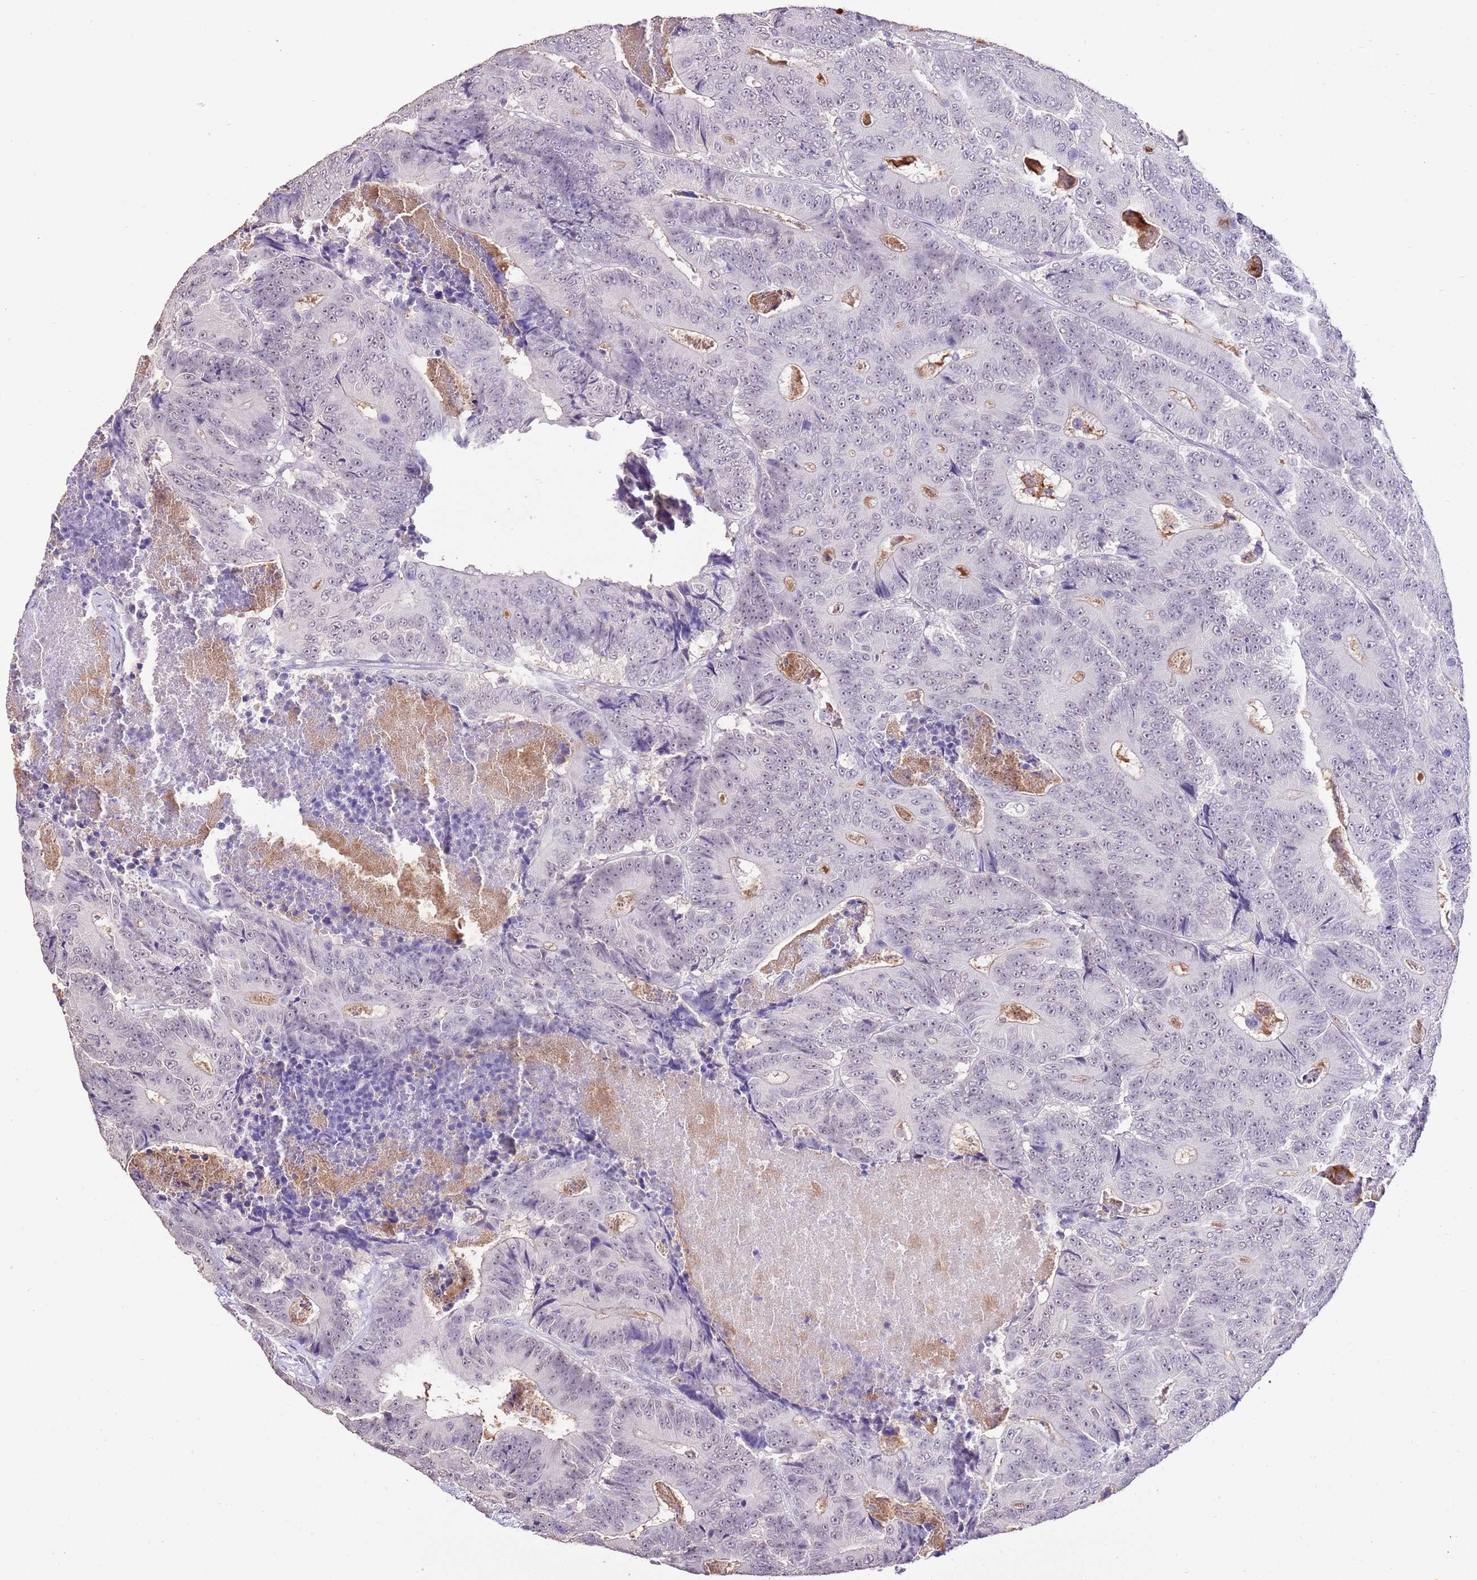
{"staining": {"intensity": "weak", "quantity": "<25%", "location": "nuclear"}, "tissue": "colorectal cancer", "cell_type": "Tumor cells", "image_type": "cancer", "snomed": [{"axis": "morphology", "description": "Adenocarcinoma, NOS"}, {"axis": "topography", "description": "Colon"}], "caption": "The IHC histopathology image has no significant positivity in tumor cells of colorectal adenocarcinoma tissue.", "gene": "IZUMO4", "patient": {"sex": "male", "age": 83}}